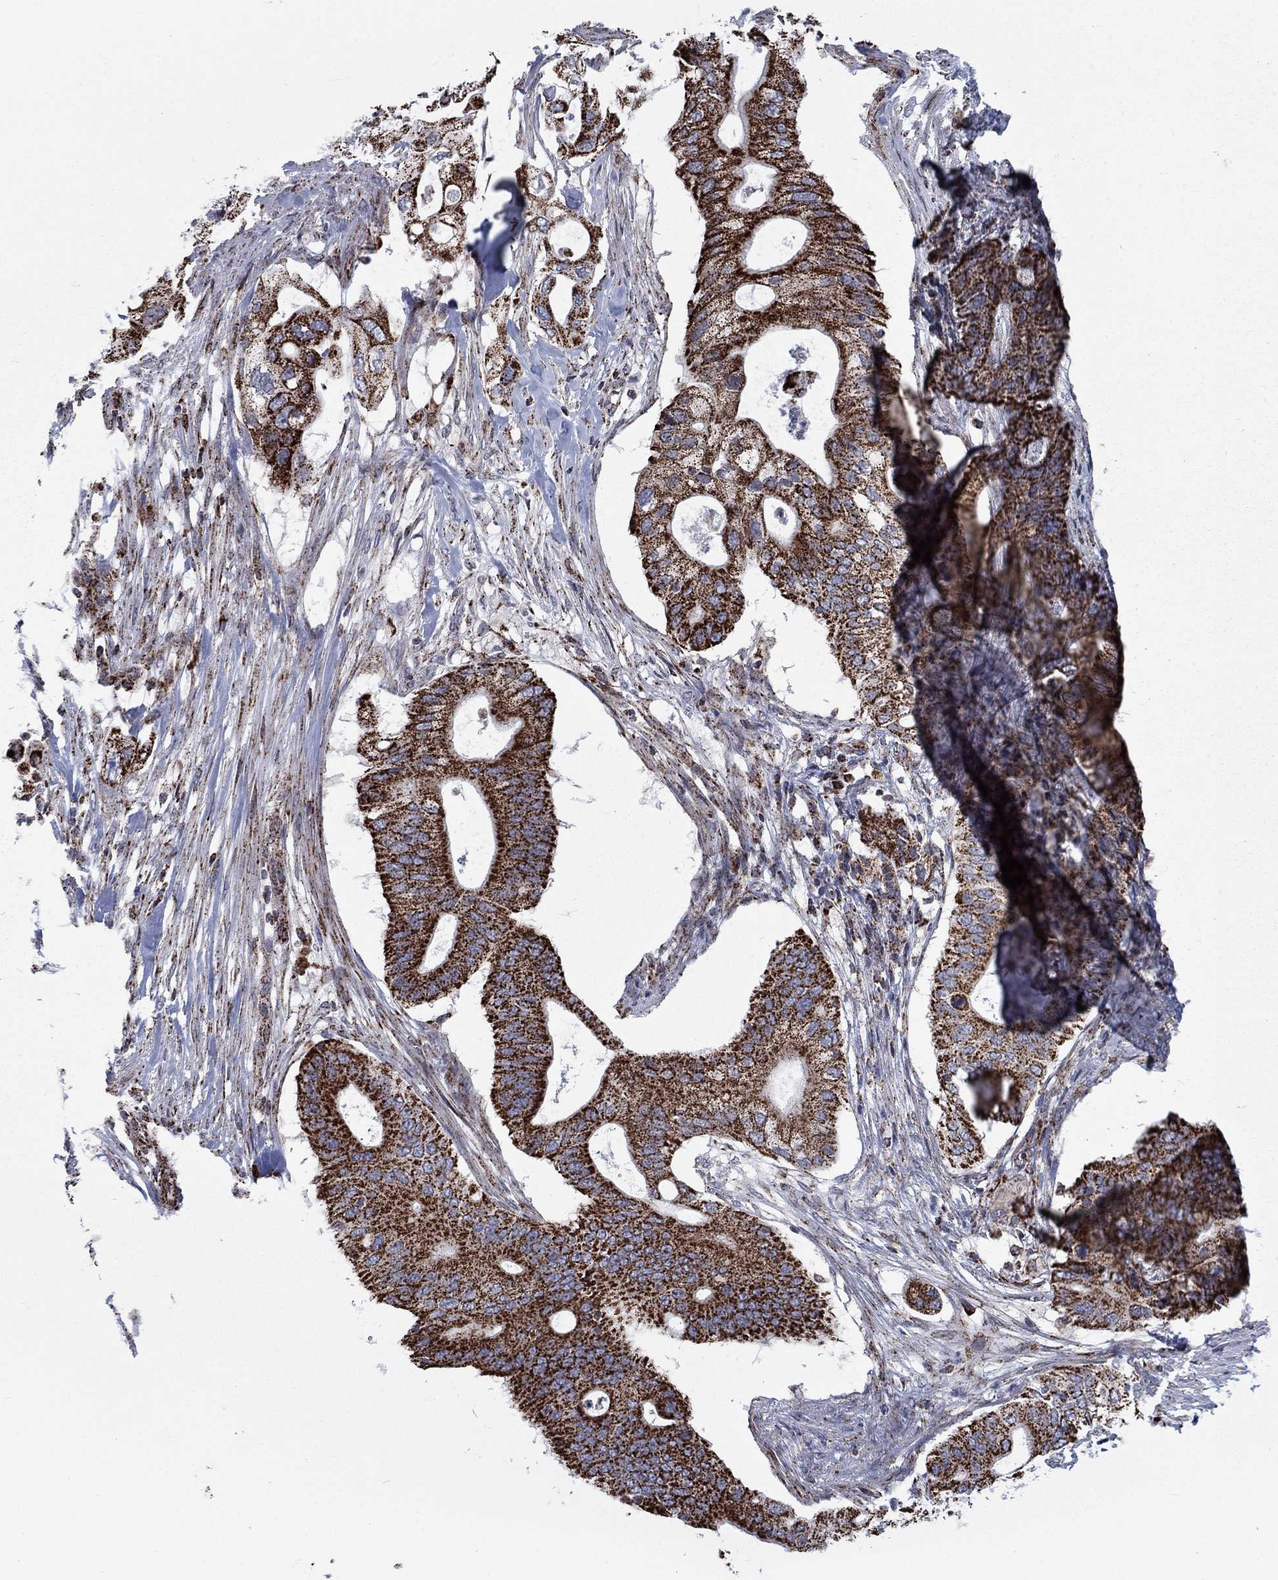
{"staining": {"intensity": "strong", "quantity": ">75%", "location": "cytoplasmic/membranous"}, "tissue": "pancreatic cancer", "cell_type": "Tumor cells", "image_type": "cancer", "snomed": [{"axis": "morphology", "description": "Adenocarcinoma, NOS"}, {"axis": "topography", "description": "Pancreas"}], "caption": "Tumor cells exhibit high levels of strong cytoplasmic/membranous expression in approximately >75% of cells in human pancreatic adenocarcinoma.", "gene": "MOAP1", "patient": {"sex": "female", "age": 72}}